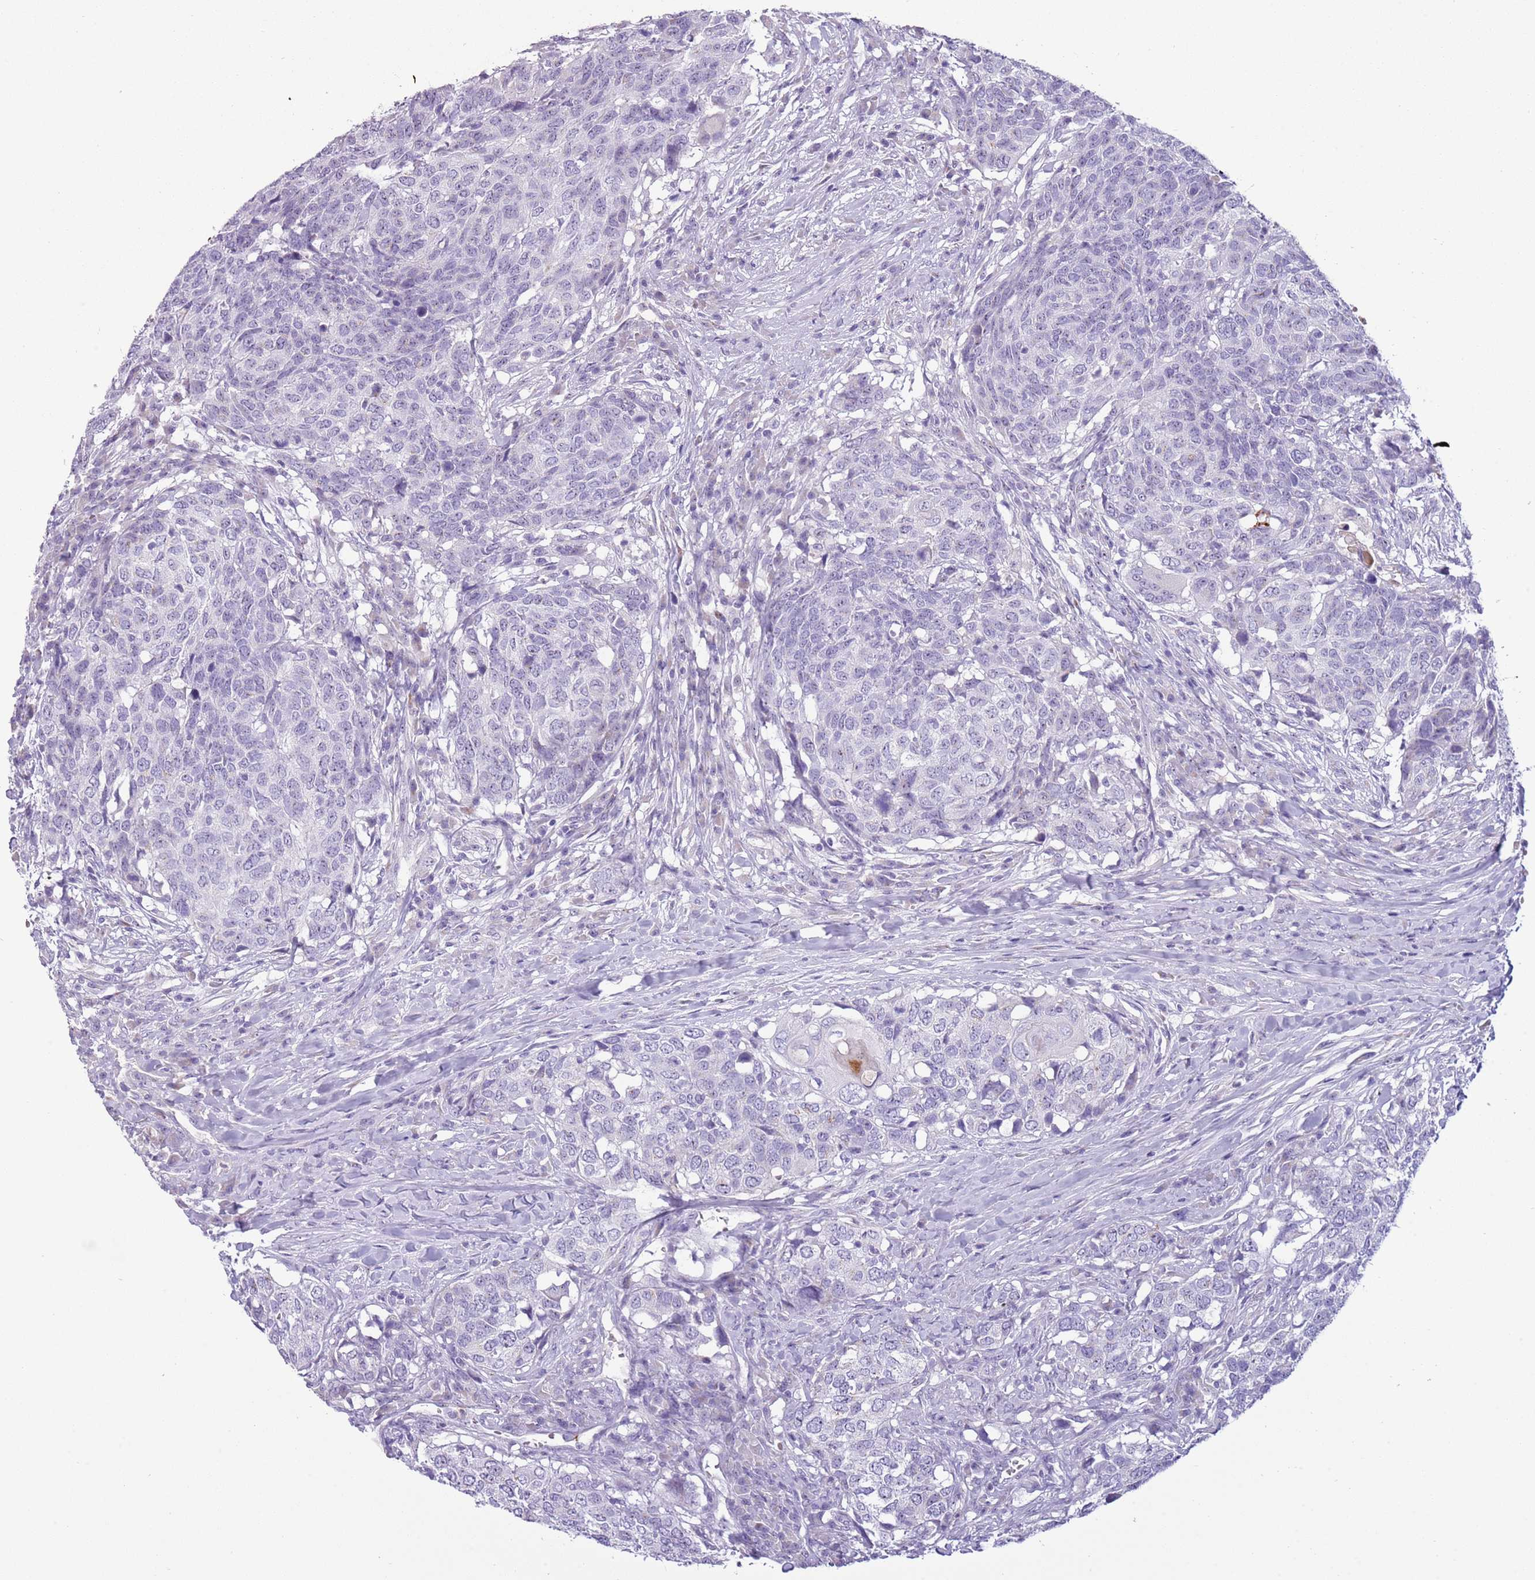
{"staining": {"intensity": "negative", "quantity": "none", "location": "none"}, "tissue": "head and neck cancer", "cell_type": "Tumor cells", "image_type": "cancer", "snomed": [{"axis": "morphology", "description": "Normal tissue, NOS"}, {"axis": "morphology", "description": "Squamous cell carcinoma, NOS"}, {"axis": "topography", "description": "Skeletal muscle"}, {"axis": "topography", "description": "Vascular tissue"}, {"axis": "topography", "description": "Peripheral nerve tissue"}, {"axis": "topography", "description": "Head-Neck"}], "caption": "Head and neck cancer (squamous cell carcinoma) stained for a protein using immunohistochemistry shows no expression tumor cells.", "gene": "NBPF6", "patient": {"sex": "male", "age": 66}}